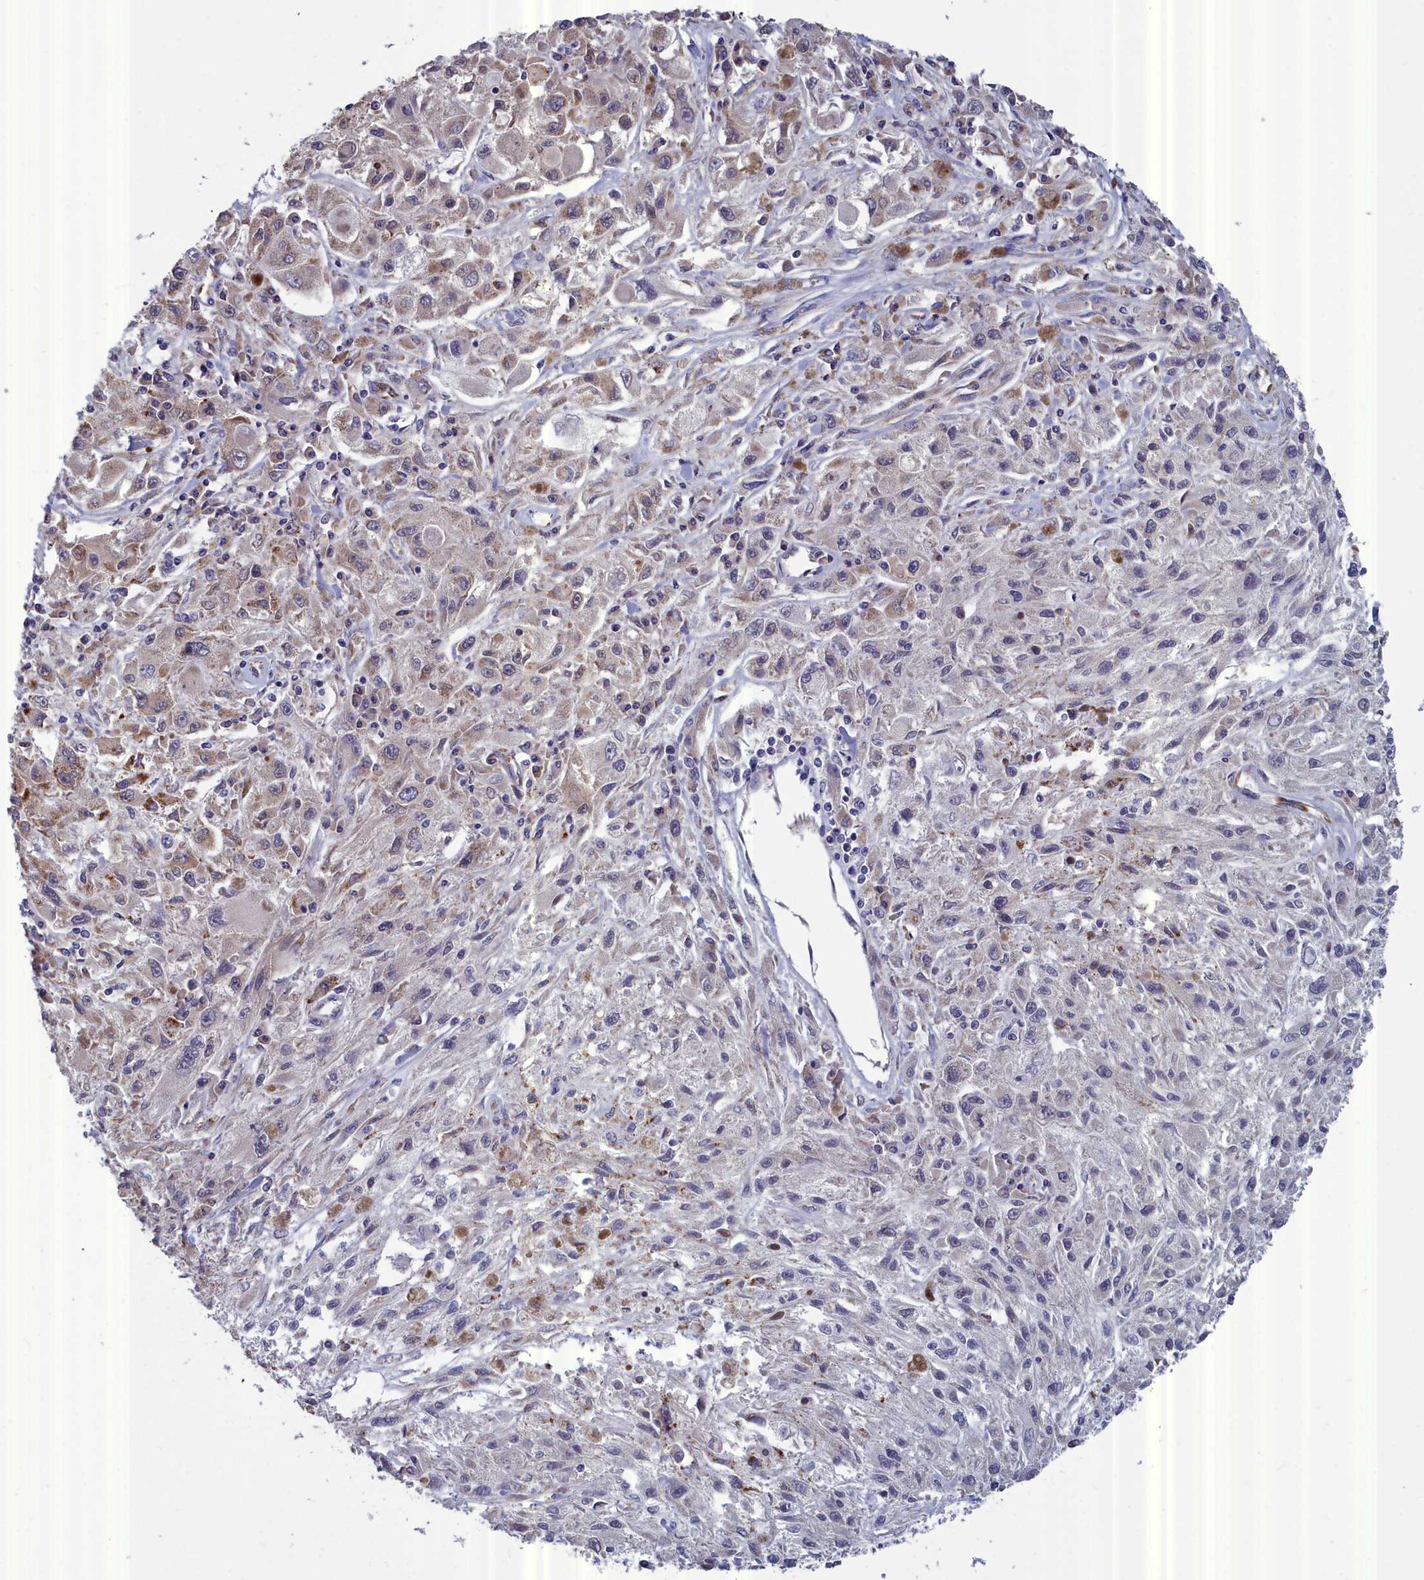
{"staining": {"intensity": "negative", "quantity": "none", "location": "none"}, "tissue": "melanoma", "cell_type": "Tumor cells", "image_type": "cancer", "snomed": [{"axis": "morphology", "description": "Malignant melanoma, Metastatic site"}, {"axis": "topography", "description": "Skin"}], "caption": "Immunohistochemistry histopathology image of neoplastic tissue: human melanoma stained with DAB exhibits no significant protein staining in tumor cells.", "gene": "RDX", "patient": {"sex": "male", "age": 53}}